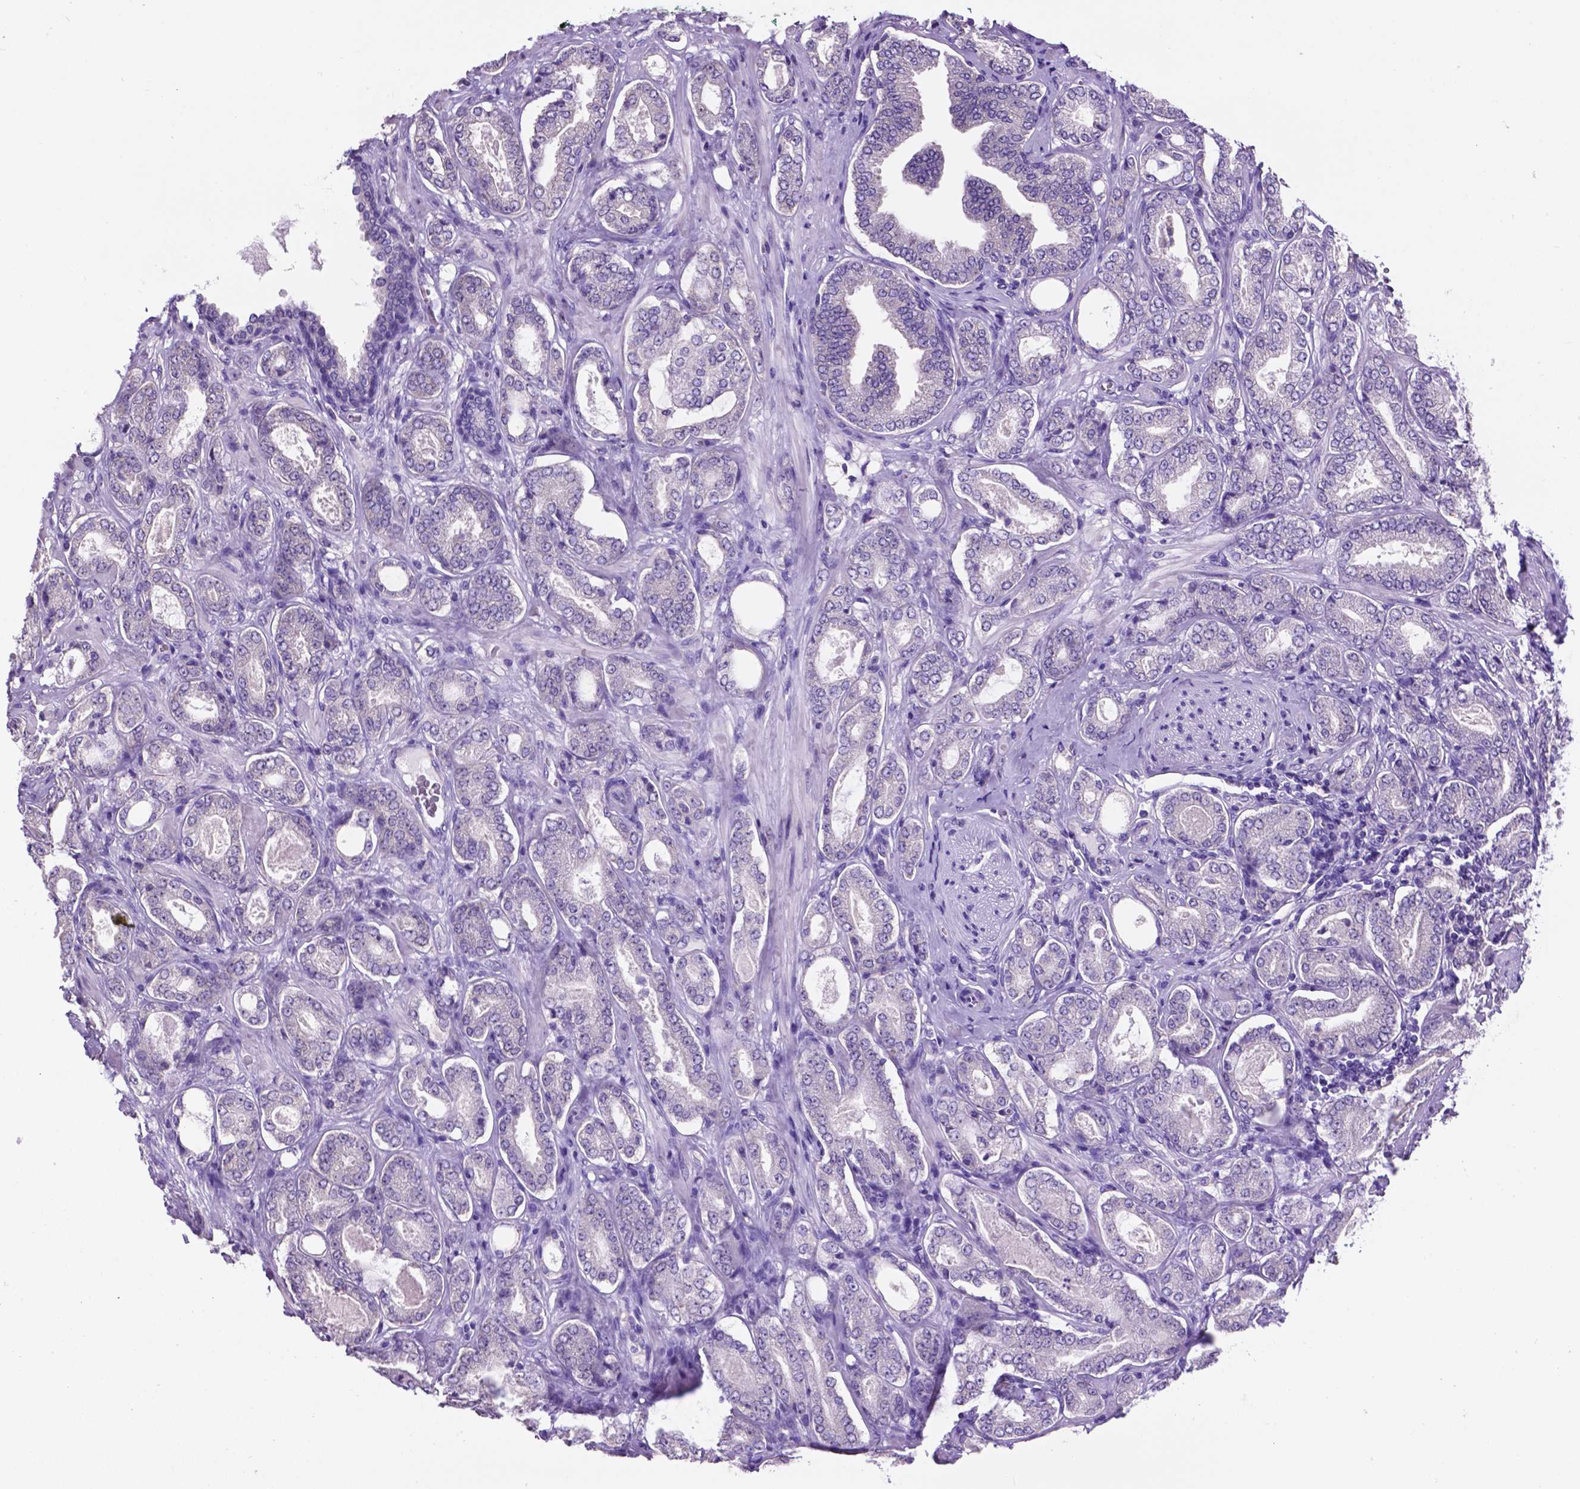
{"staining": {"intensity": "negative", "quantity": "none", "location": "none"}, "tissue": "prostate cancer", "cell_type": "Tumor cells", "image_type": "cancer", "snomed": [{"axis": "morphology", "description": "Adenocarcinoma, NOS"}, {"axis": "topography", "description": "Prostate"}], "caption": "Immunohistochemistry histopathology image of neoplastic tissue: prostate cancer stained with DAB (3,3'-diaminobenzidine) displays no significant protein positivity in tumor cells. The staining was performed using DAB (3,3'-diaminobenzidine) to visualize the protein expression in brown, while the nuclei were stained in blue with hematoxylin (Magnification: 20x).", "gene": "SPDYA", "patient": {"sex": "male", "age": 64}}